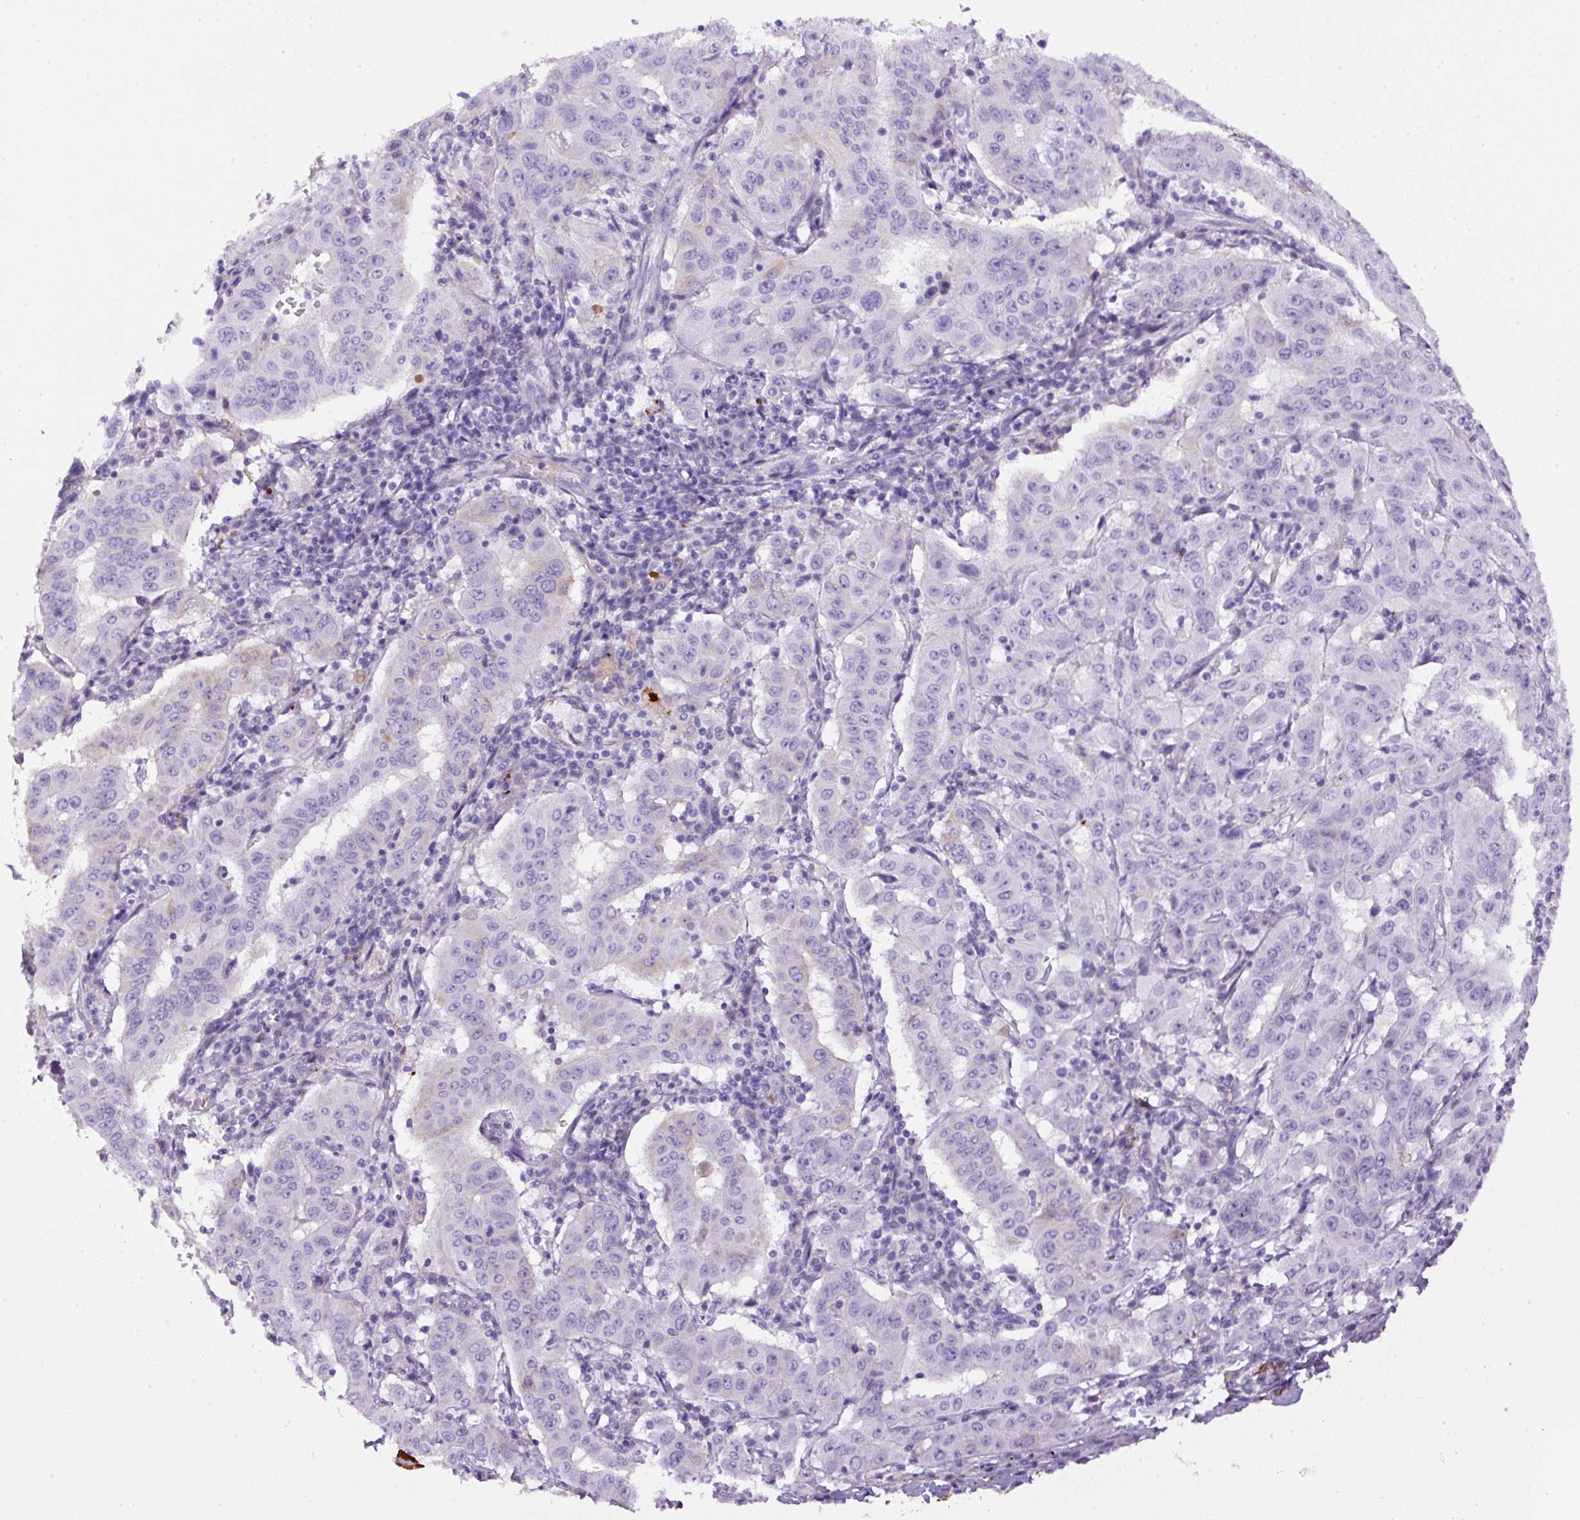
{"staining": {"intensity": "negative", "quantity": "none", "location": "none"}, "tissue": "pancreatic cancer", "cell_type": "Tumor cells", "image_type": "cancer", "snomed": [{"axis": "morphology", "description": "Adenocarcinoma, NOS"}, {"axis": "topography", "description": "Pancreas"}], "caption": "Adenocarcinoma (pancreatic) stained for a protein using IHC demonstrates no staining tumor cells.", "gene": "APCS", "patient": {"sex": "male", "age": 63}}